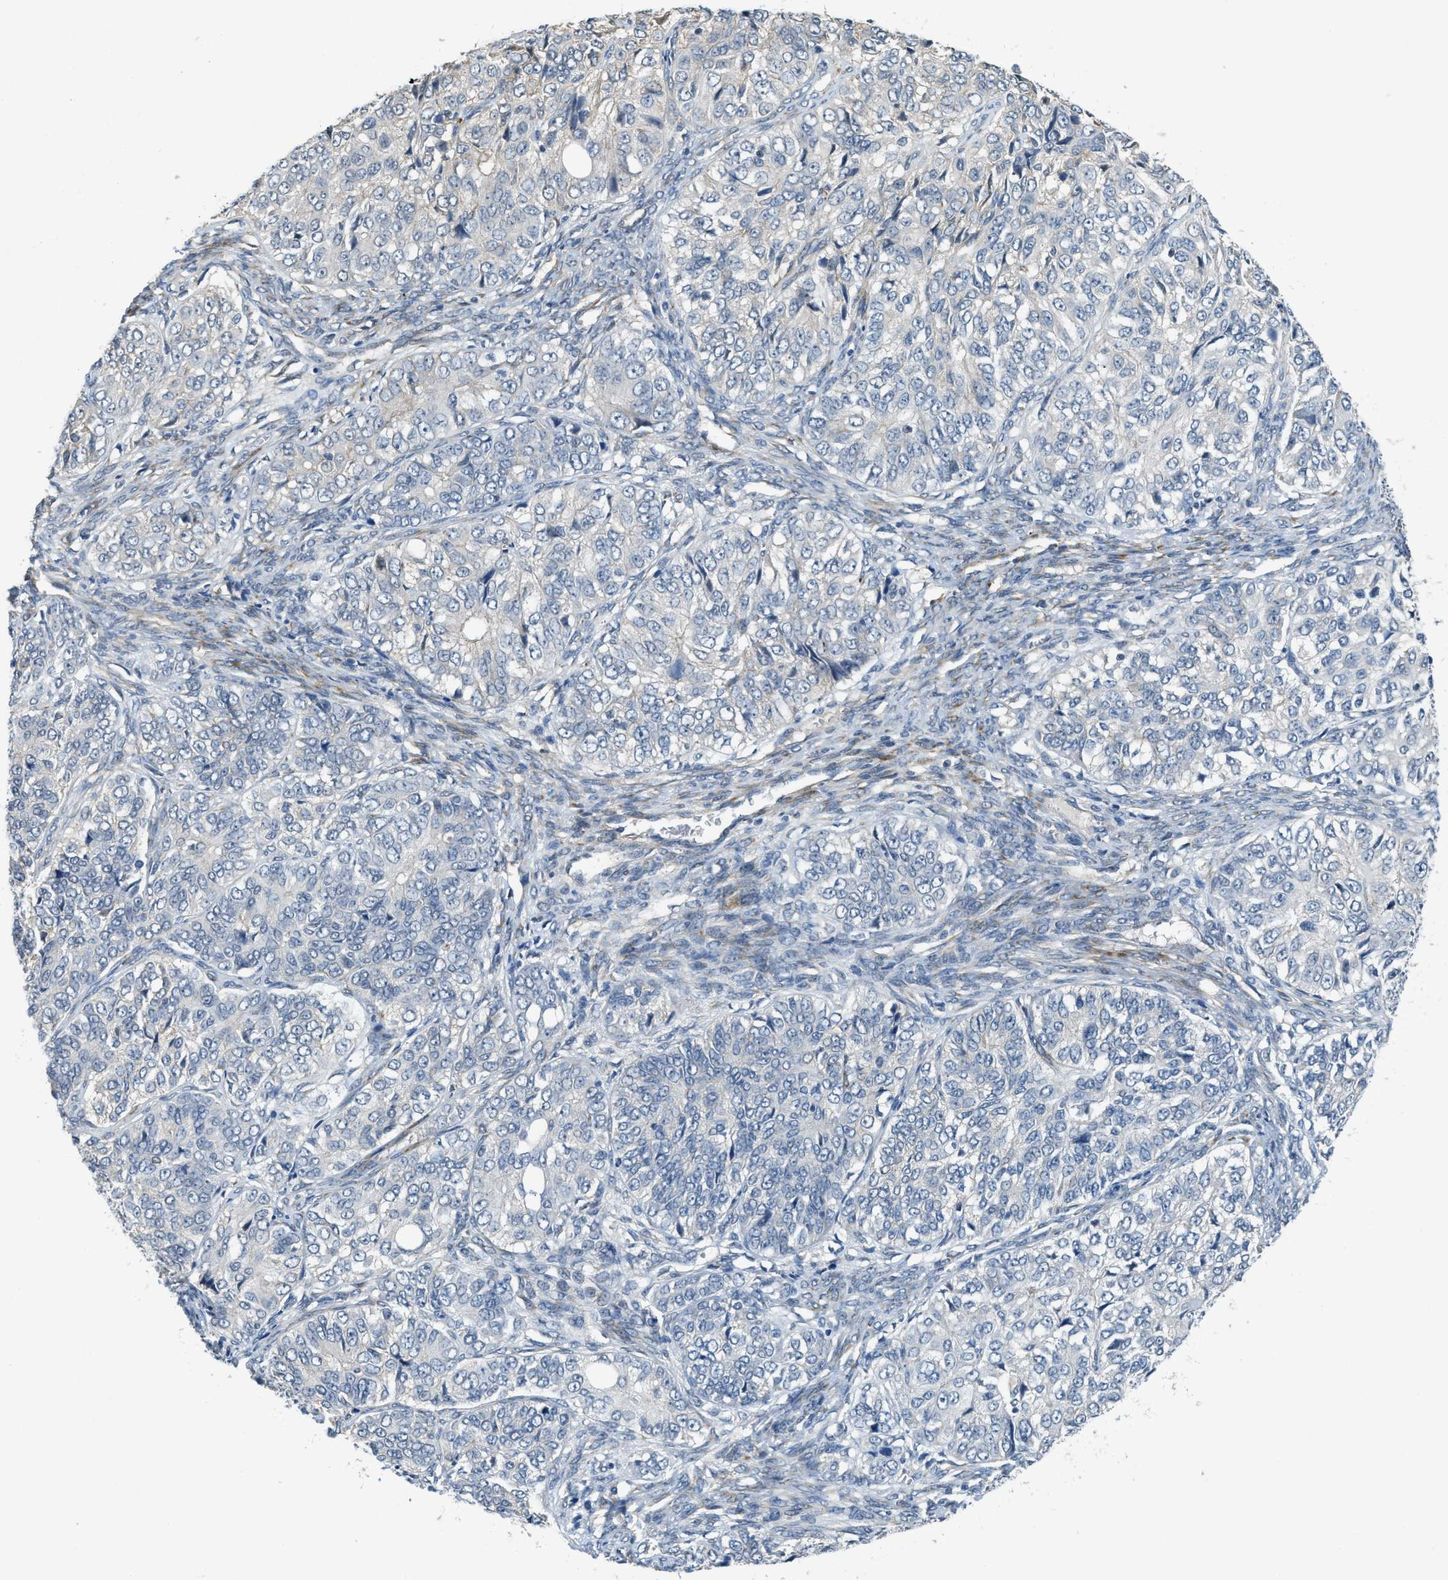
{"staining": {"intensity": "negative", "quantity": "none", "location": "none"}, "tissue": "ovarian cancer", "cell_type": "Tumor cells", "image_type": "cancer", "snomed": [{"axis": "morphology", "description": "Carcinoma, endometroid"}, {"axis": "topography", "description": "Ovary"}], "caption": "The micrograph reveals no significant positivity in tumor cells of endometroid carcinoma (ovarian). Nuclei are stained in blue.", "gene": "TMEM154", "patient": {"sex": "female", "age": 51}}